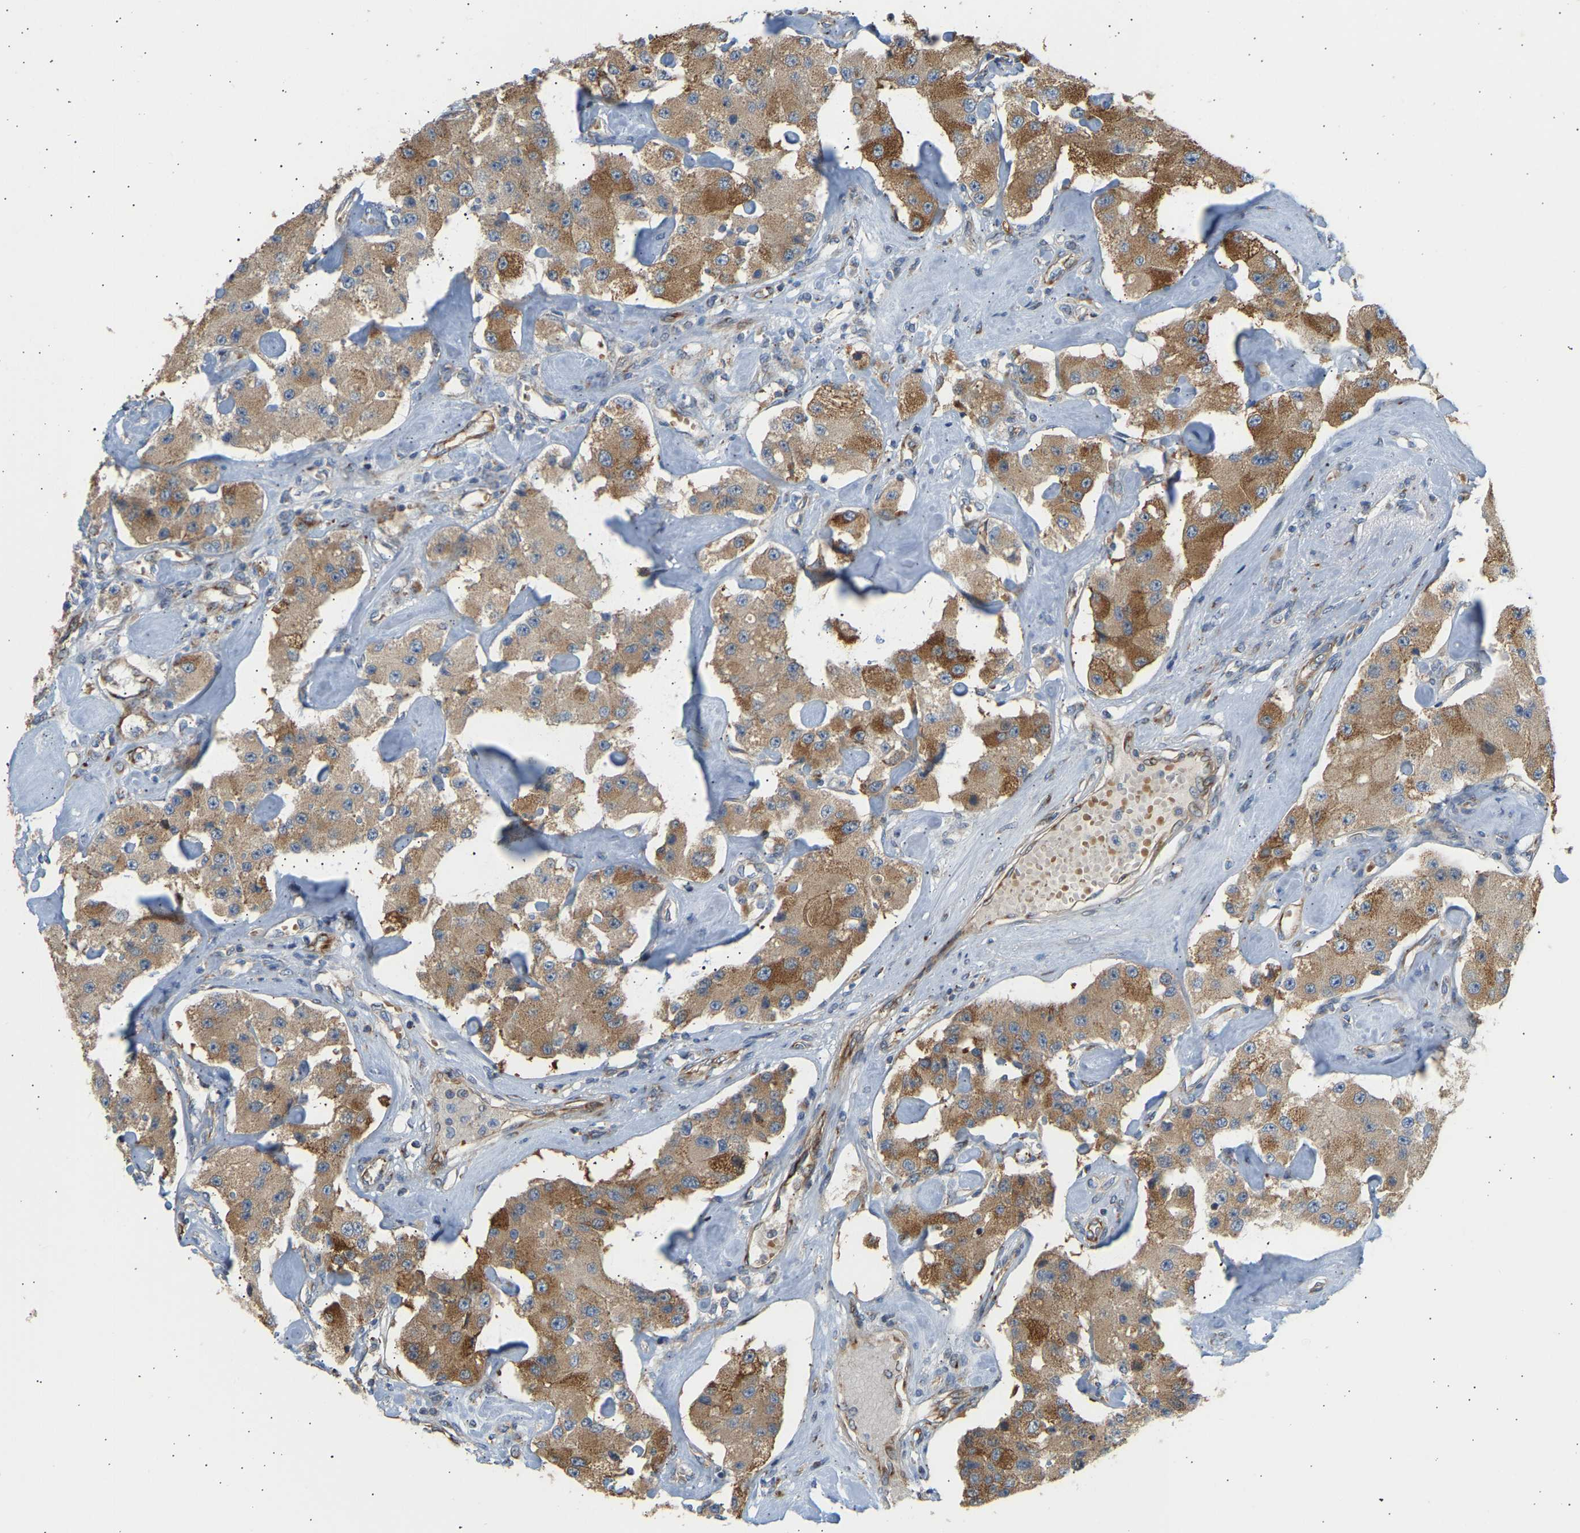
{"staining": {"intensity": "moderate", "quantity": ">75%", "location": "cytoplasmic/membranous"}, "tissue": "carcinoid", "cell_type": "Tumor cells", "image_type": "cancer", "snomed": [{"axis": "morphology", "description": "Carcinoid, malignant, NOS"}, {"axis": "topography", "description": "Pancreas"}], "caption": "Brown immunohistochemical staining in carcinoid displays moderate cytoplasmic/membranous staining in approximately >75% of tumor cells. The staining was performed using DAB, with brown indicating positive protein expression. Nuclei are stained blue with hematoxylin.", "gene": "YIPF2", "patient": {"sex": "male", "age": 41}}